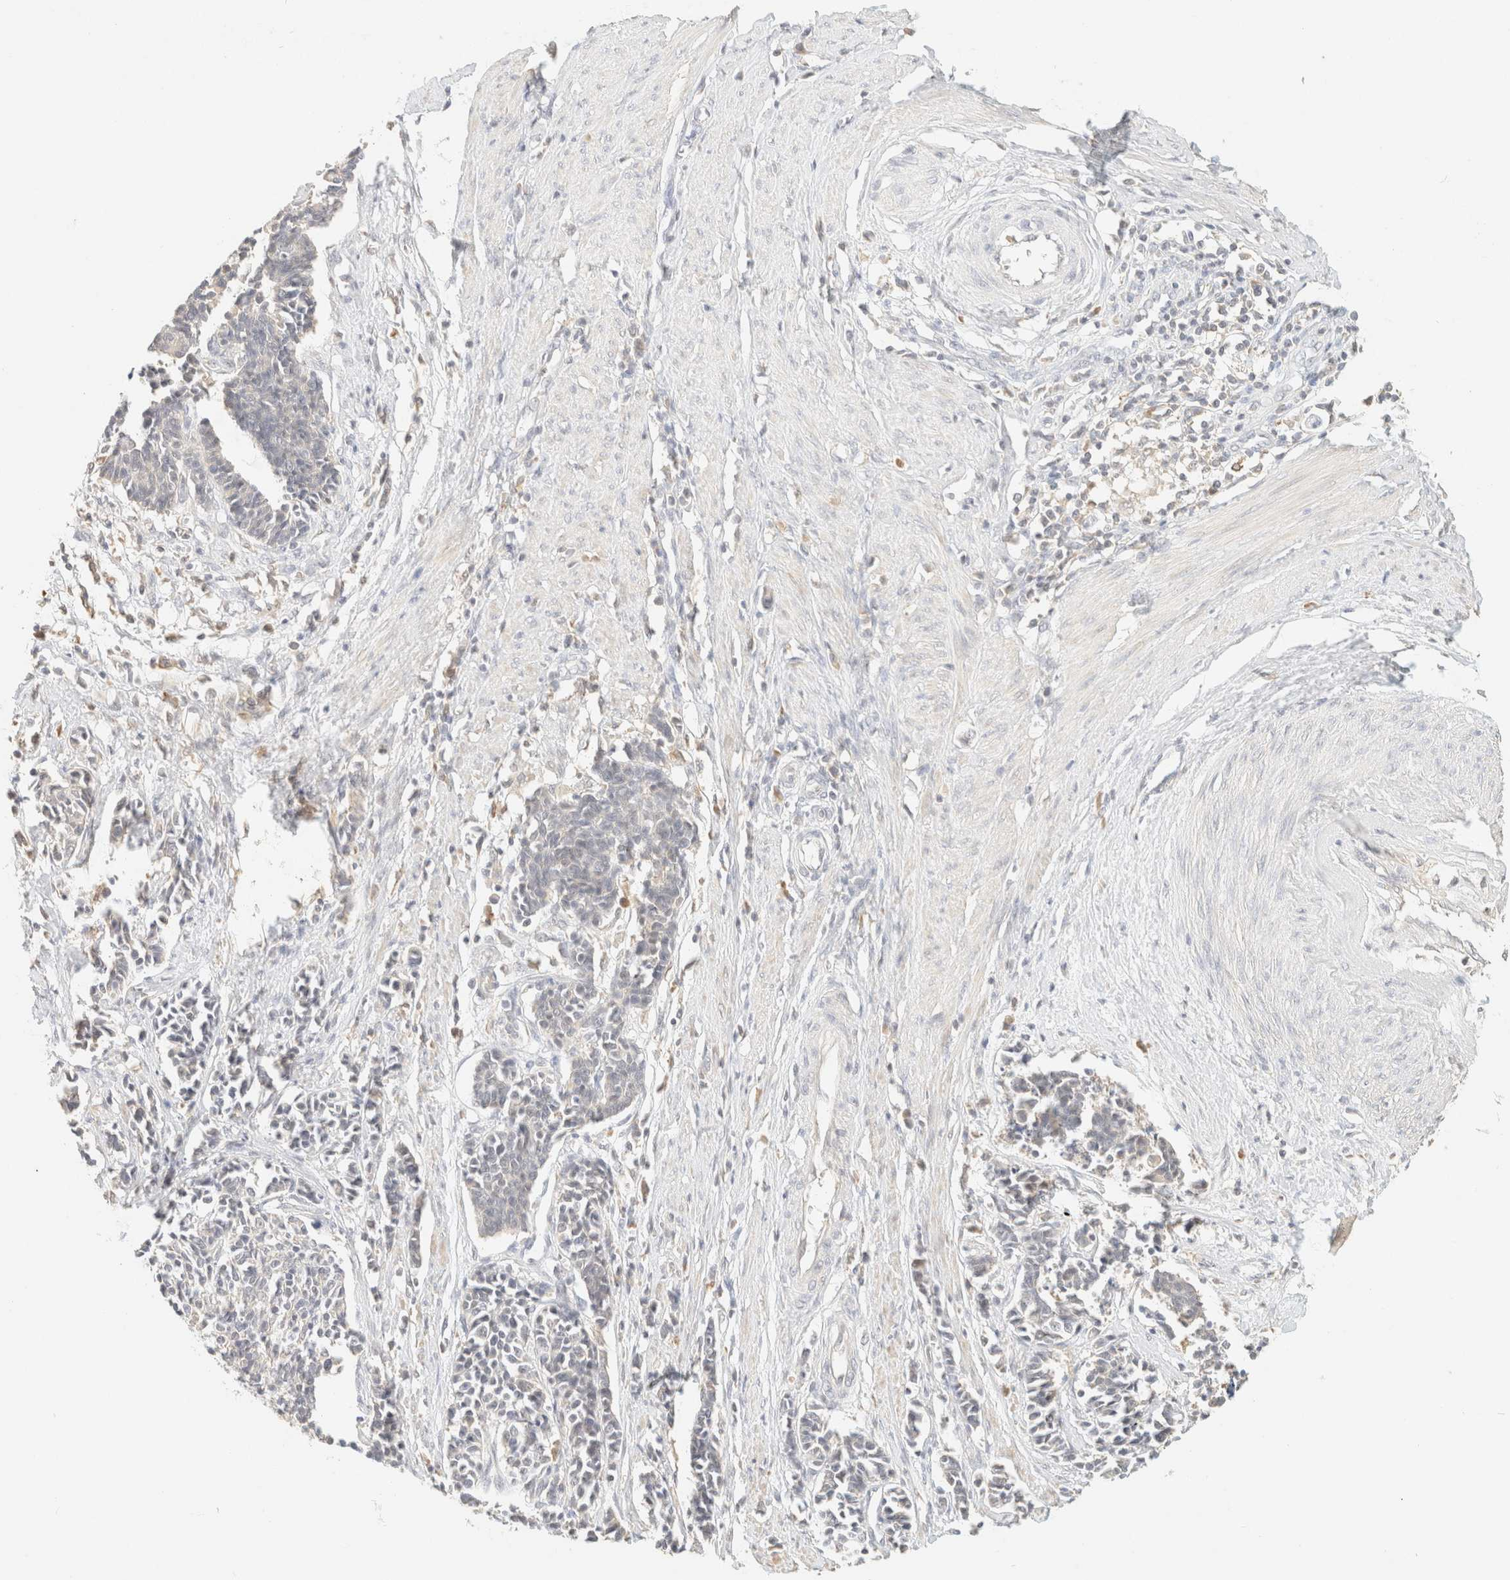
{"staining": {"intensity": "negative", "quantity": "none", "location": "none"}, "tissue": "cervical cancer", "cell_type": "Tumor cells", "image_type": "cancer", "snomed": [{"axis": "morphology", "description": "Normal tissue, NOS"}, {"axis": "morphology", "description": "Squamous cell carcinoma, NOS"}, {"axis": "topography", "description": "Cervix"}], "caption": "Tumor cells show no significant staining in squamous cell carcinoma (cervical).", "gene": "TIMD4", "patient": {"sex": "female", "age": 35}}